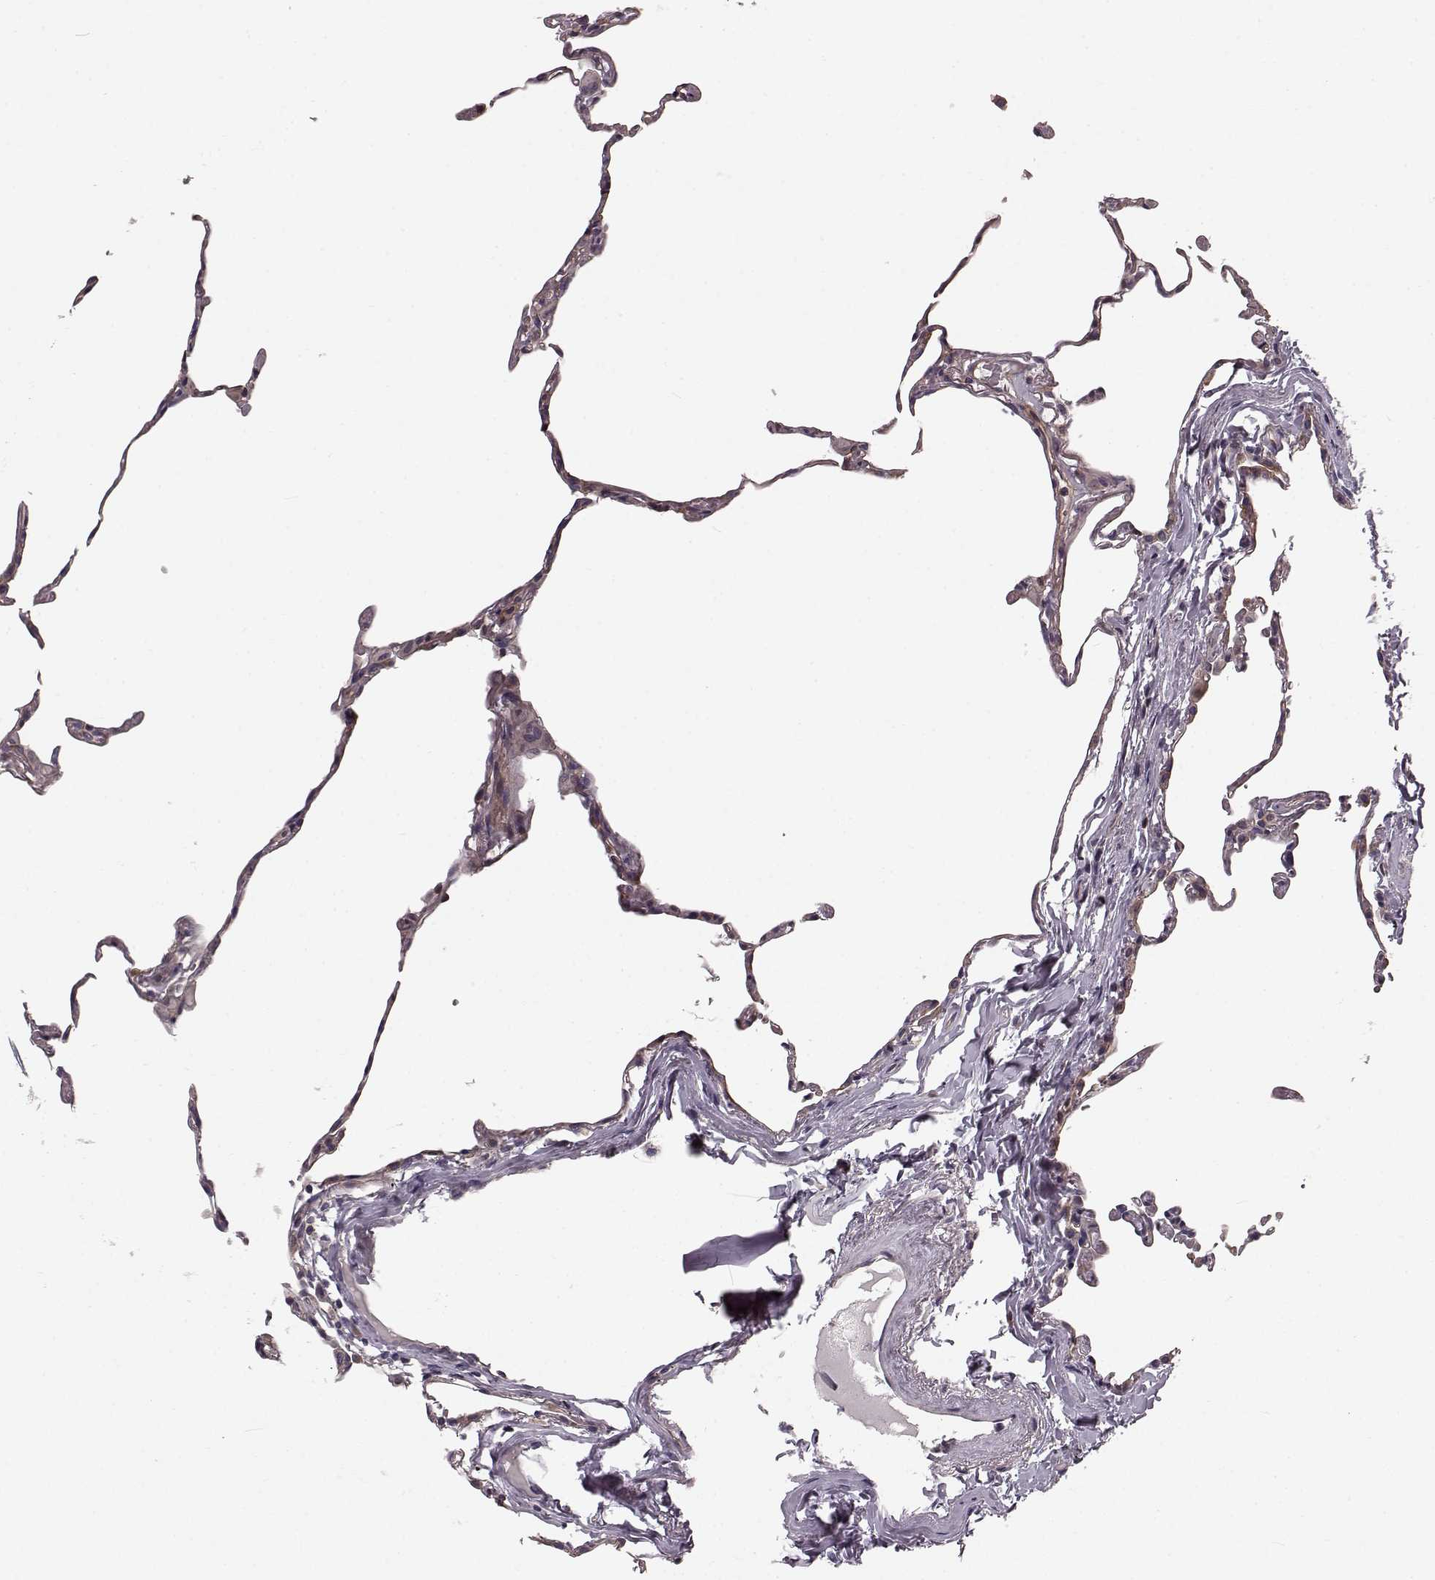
{"staining": {"intensity": "weak", "quantity": "<25%", "location": "cytoplasmic/membranous"}, "tissue": "lung", "cell_type": "Alveolar cells", "image_type": "normal", "snomed": [{"axis": "morphology", "description": "Normal tissue, NOS"}, {"axis": "topography", "description": "Lung"}], "caption": "A photomicrograph of lung stained for a protein reveals no brown staining in alveolar cells. Brightfield microscopy of immunohistochemistry (IHC) stained with DAB (3,3'-diaminobenzidine) (brown) and hematoxylin (blue), captured at high magnification.", "gene": "SLC22A18", "patient": {"sex": "female", "age": 57}}